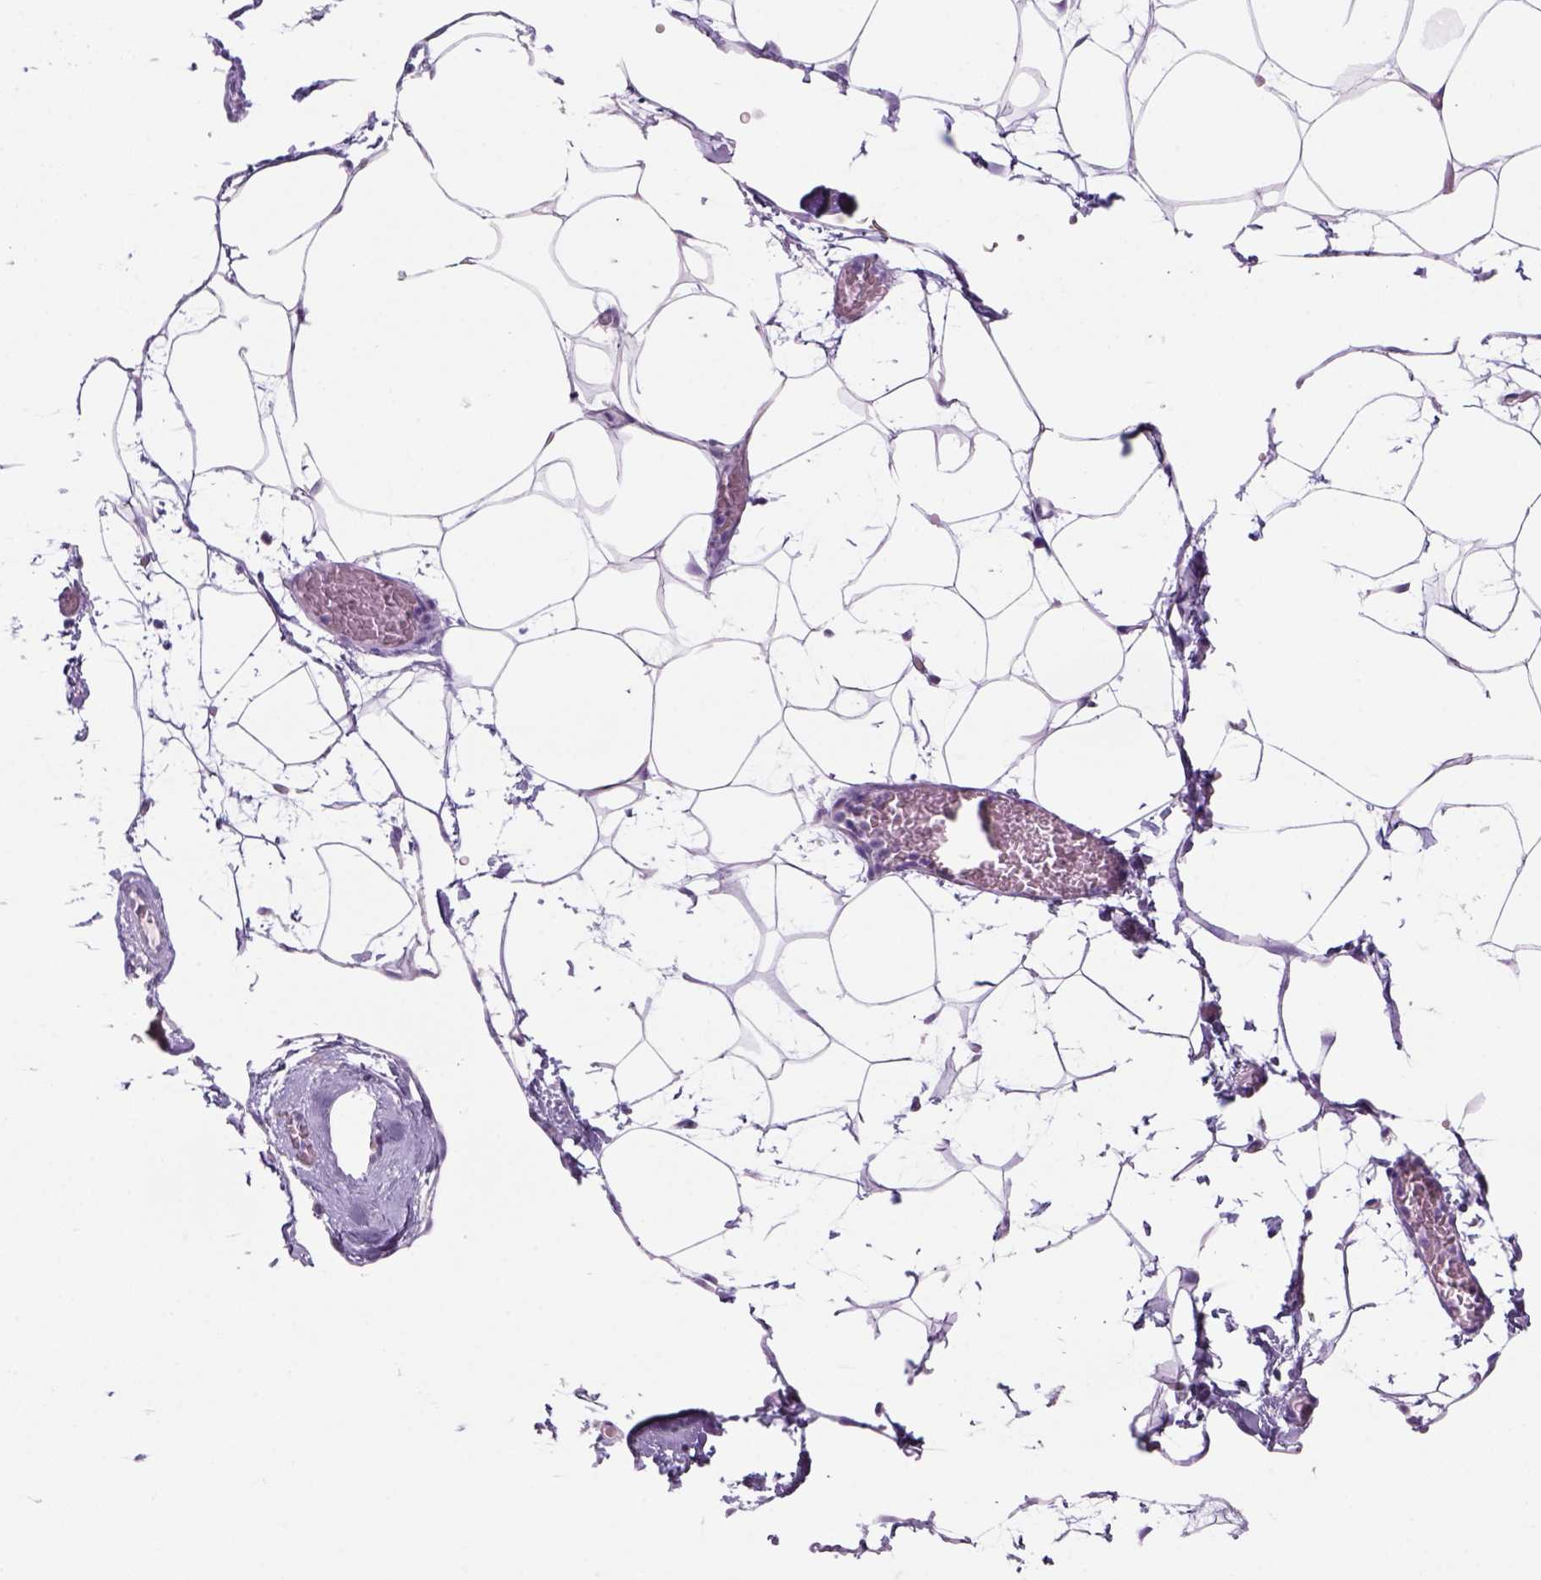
{"staining": {"intensity": "negative", "quantity": "none", "location": "none"}, "tissue": "adipose tissue", "cell_type": "Adipocytes", "image_type": "normal", "snomed": [{"axis": "morphology", "description": "Normal tissue, NOS"}, {"axis": "topography", "description": "Adipose tissue"}], "caption": "The histopathology image demonstrates no staining of adipocytes in benign adipose tissue.", "gene": "TENM4", "patient": {"sex": "male", "age": 57}}